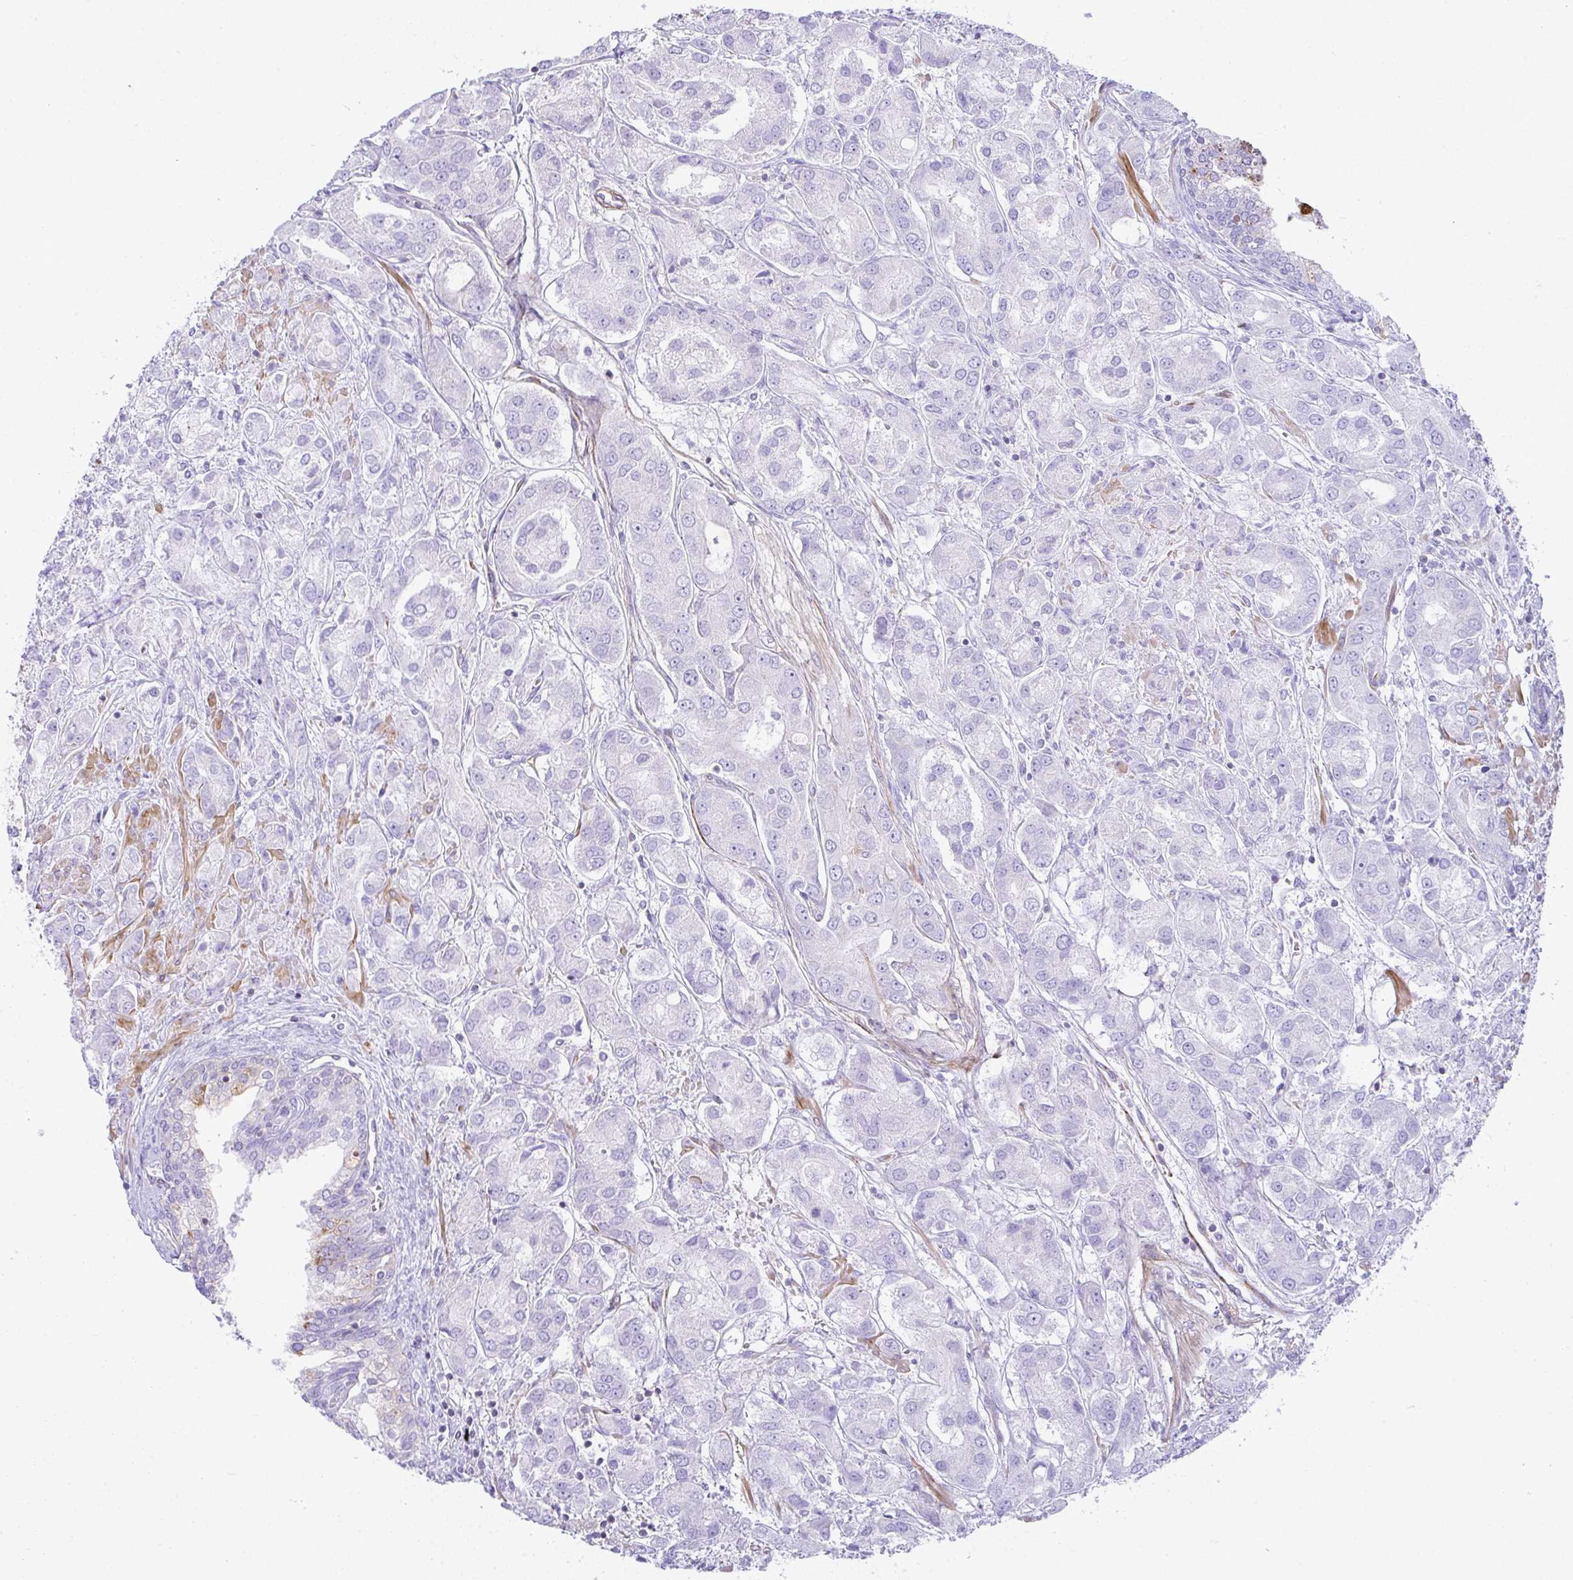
{"staining": {"intensity": "negative", "quantity": "none", "location": "none"}, "tissue": "prostate cancer", "cell_type": "Tumor cells", "image_type": "cancer", "snomed": [{"axis": "morphology", "description": "Adenocarcinoma, High grade"}, {"axis": "topography", "description": "Prostate"}], "caption": "This is an immunohistochemistry (IHC) image of prostate high-grade adenocarcinoma. There is no expression in tumor cells.", "gene": "CDRT15", "patient": {"sex": "male", "age": 67}}